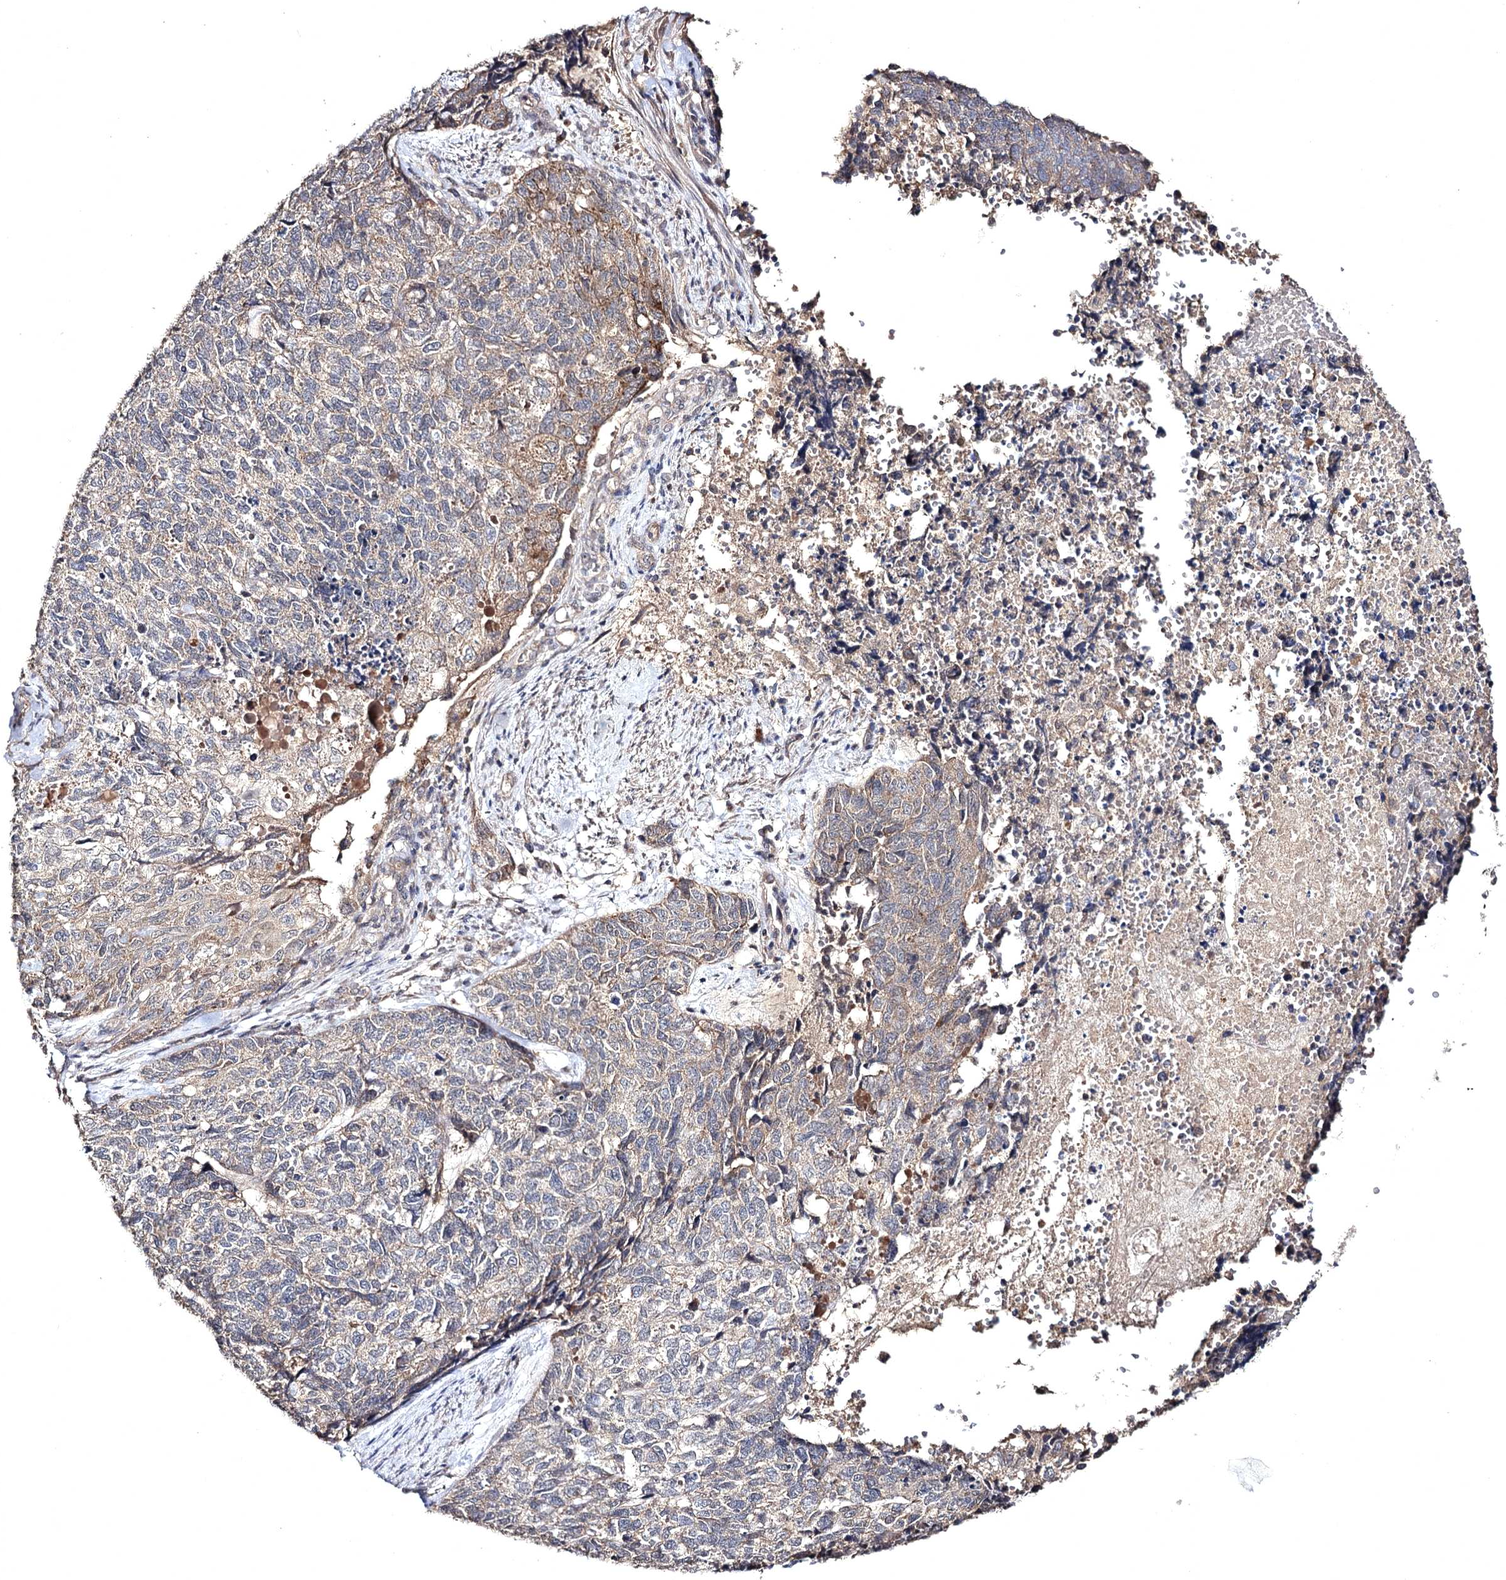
{"staining": {"intensity": "weak", "quantity": "<25%", "location": "cytoplasmic/membranous"}, "tissue": "cervical cancer", "cell_type": "Tumor cells", "image_type": "cancer", "snomed": [{"axis": "morphology", "description": "Squamous cell carcinoma, NOS"}, {"axis": "topography", "description": "Cervix"}], "caption": "Immunohistochemistry of human cervical squamous cell carcinoma displays no staining in tumor cells. (DAB immunohistochemistry (IHC), high magnification).", "gene": "SEMA4G", "patient": {"sex": "female", "age": 63}}